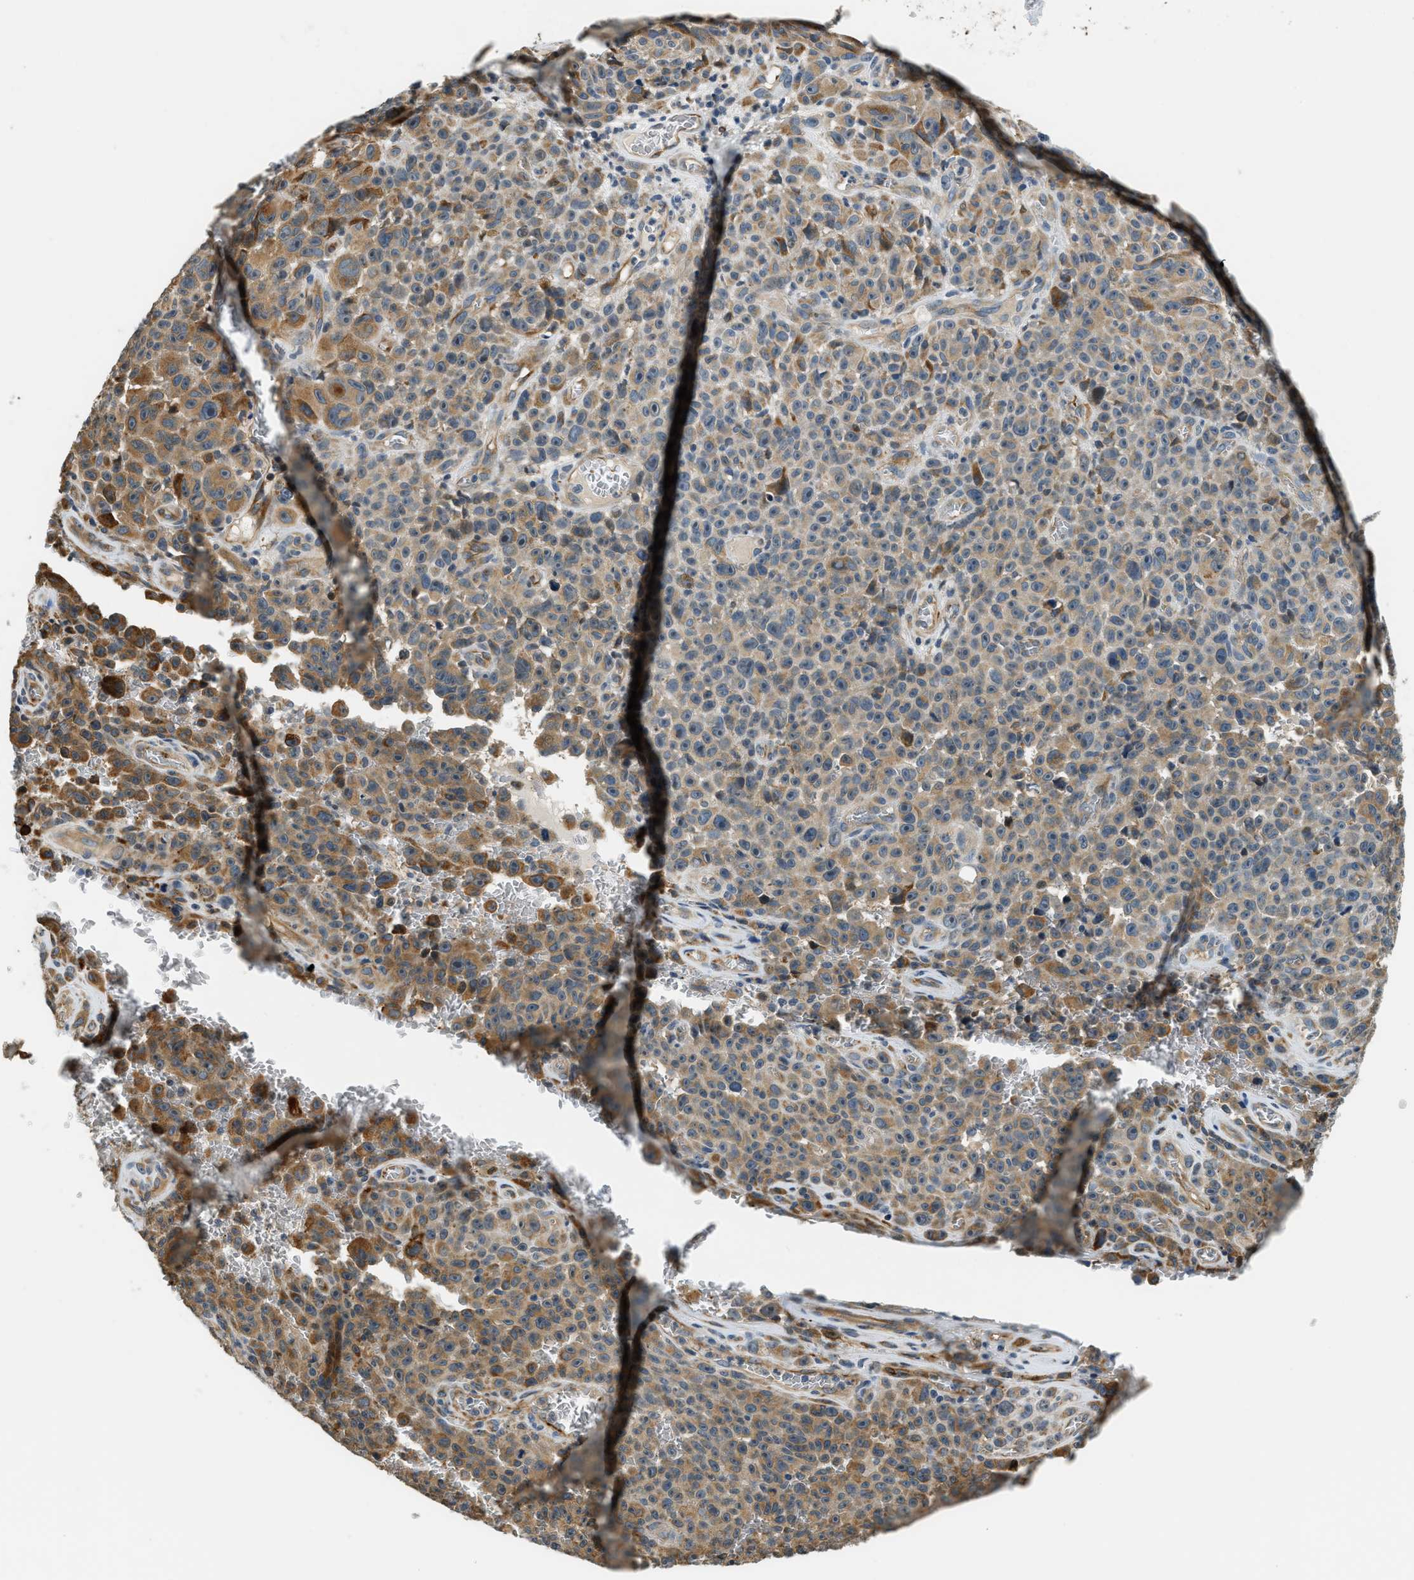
{"staining": {"intensity": "moderate", "quantity": ">75%", "location": "cytoplasmic/membranous"}, "tissue": "melanoma", "cell_type": "Tumor cells", "image_type": "cancer", "snomed": [{"axis": "morphology", "description": "Malignant melanoma, NOS"}, {"axis": "topography", "description": "Skin"}], "caption": "Moderate cytoplasmic/membranous expression is appreciated in about >75% of tumor cells in malignant melanoma.", "gene": "ALOX12", "patient": {"sex": "female", "age": 82}}